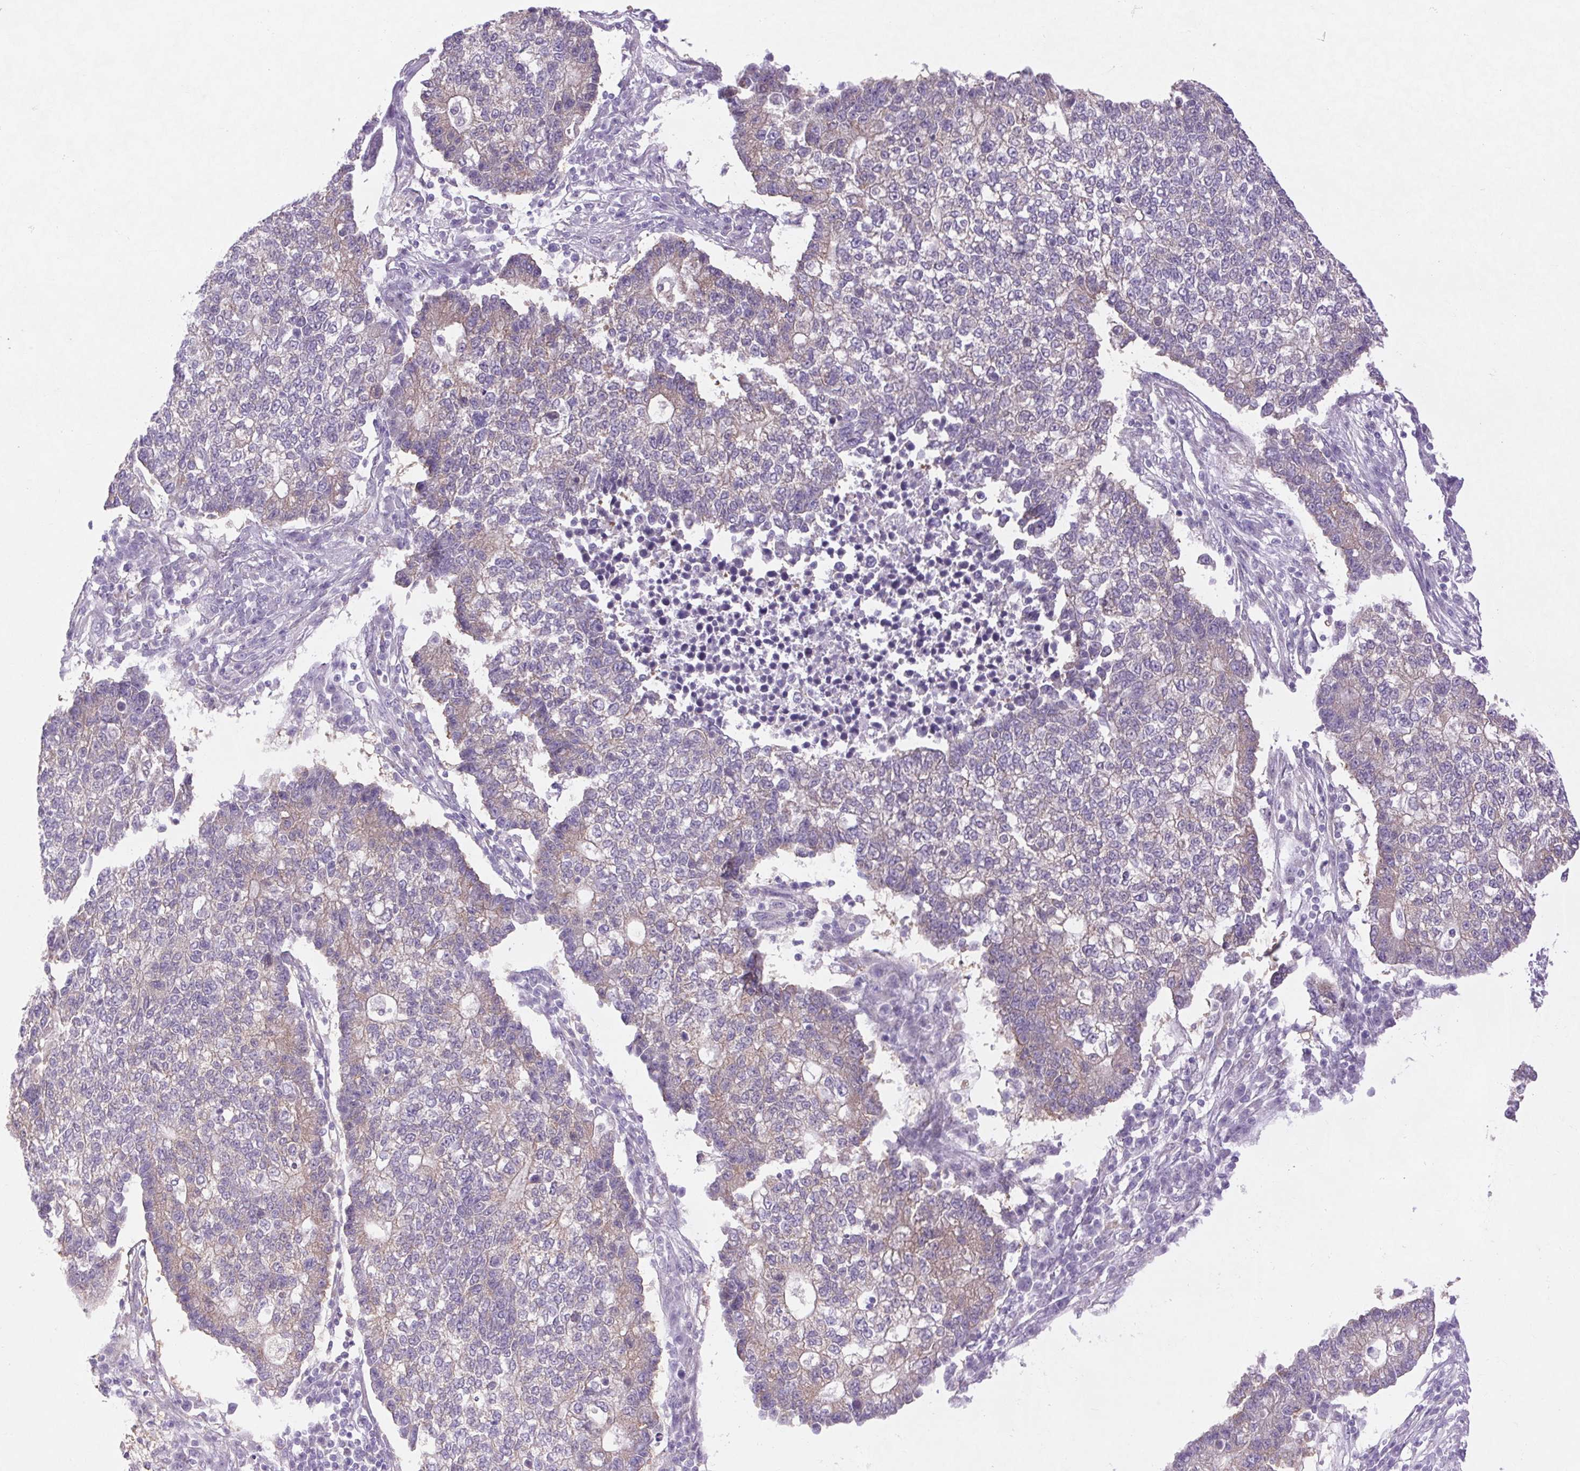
{"staining": {"intensity": "weak", "quantity": "<25%", "location": "cytoplasmic/membranous"}, "tissue": "lung cancer", "cell_type": "Tumor cells", "image_type": "cancer", "snomed": [{"axis": "morphology", "description": "Adenocarcinoma, NOS"}, {"axis": "topography", "description": "Lung"}], "caption": "Immunohistochemistry image of neoplastic tissue: human adenocarcinoma (lung) stained with DAB (3,3'-diaminobenzidine) reveals no significant protein positivity in tumor cells. (Immunohistochemistry, brightfield microscopy, high magnification).", "gene": "SOWAHC", "patient": {"sex": "male", "age": 57}}